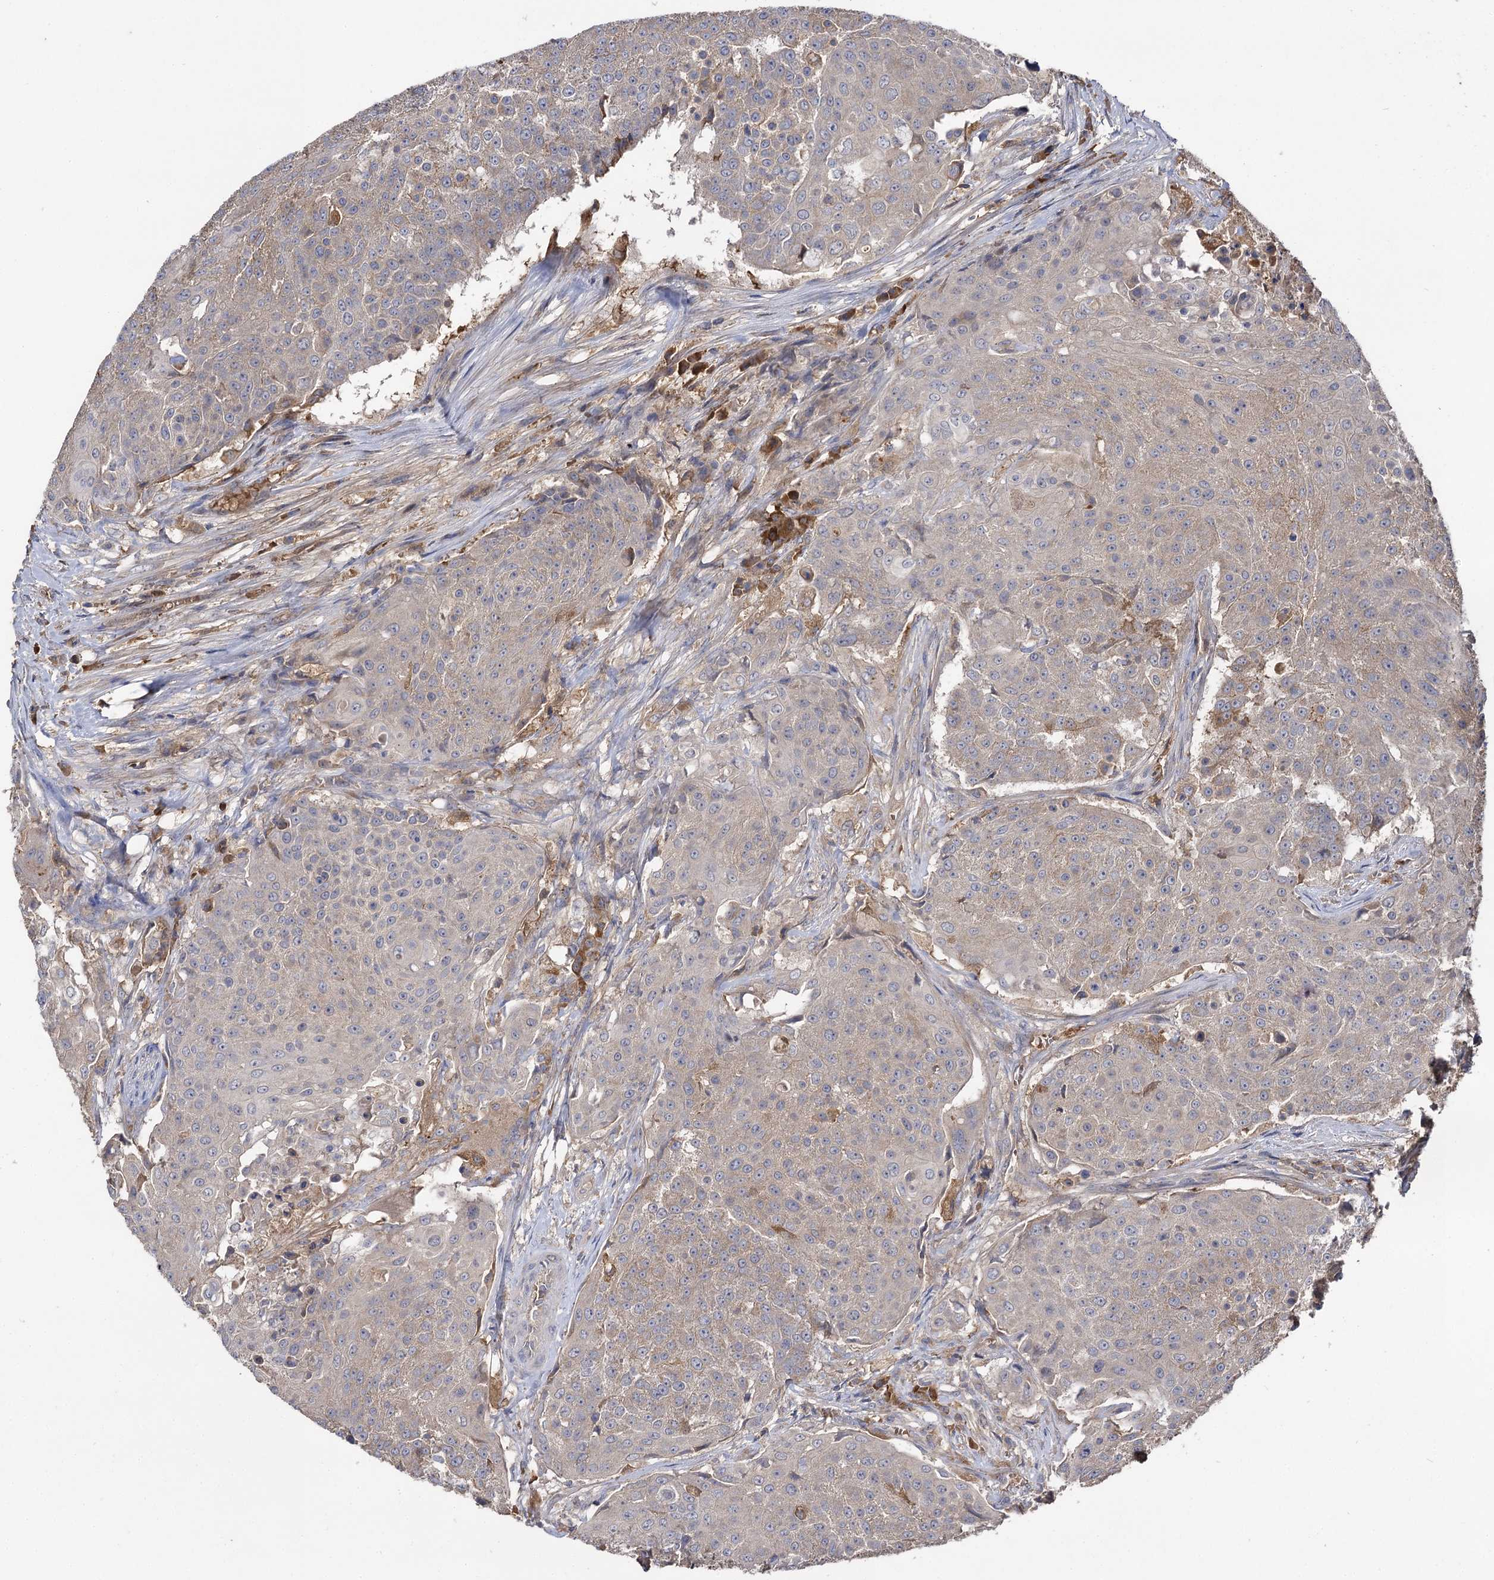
{"staining": {"intensity": "weak", "quantity": "25%-75%", "location": "cytoplasmic/membranous"}, "tissue": "urothelial cancer", "cell_type": "Tumor cells", "image_type": "cancer", "snomed": [{"axis": "morphology", "description": "Urothelial carcinoma, High grade"}, {"axis": "topography", "description": "Urinary bladder"}], "caption": "Urothelial cancer stained for a protein shows weak cytoplasmic/membranous positivity in tumor cells. (Brightfield microscopy of DAB IHC at high magnification).", "gene": "USP50", "patient": {"sex": "female", "age": 63}}